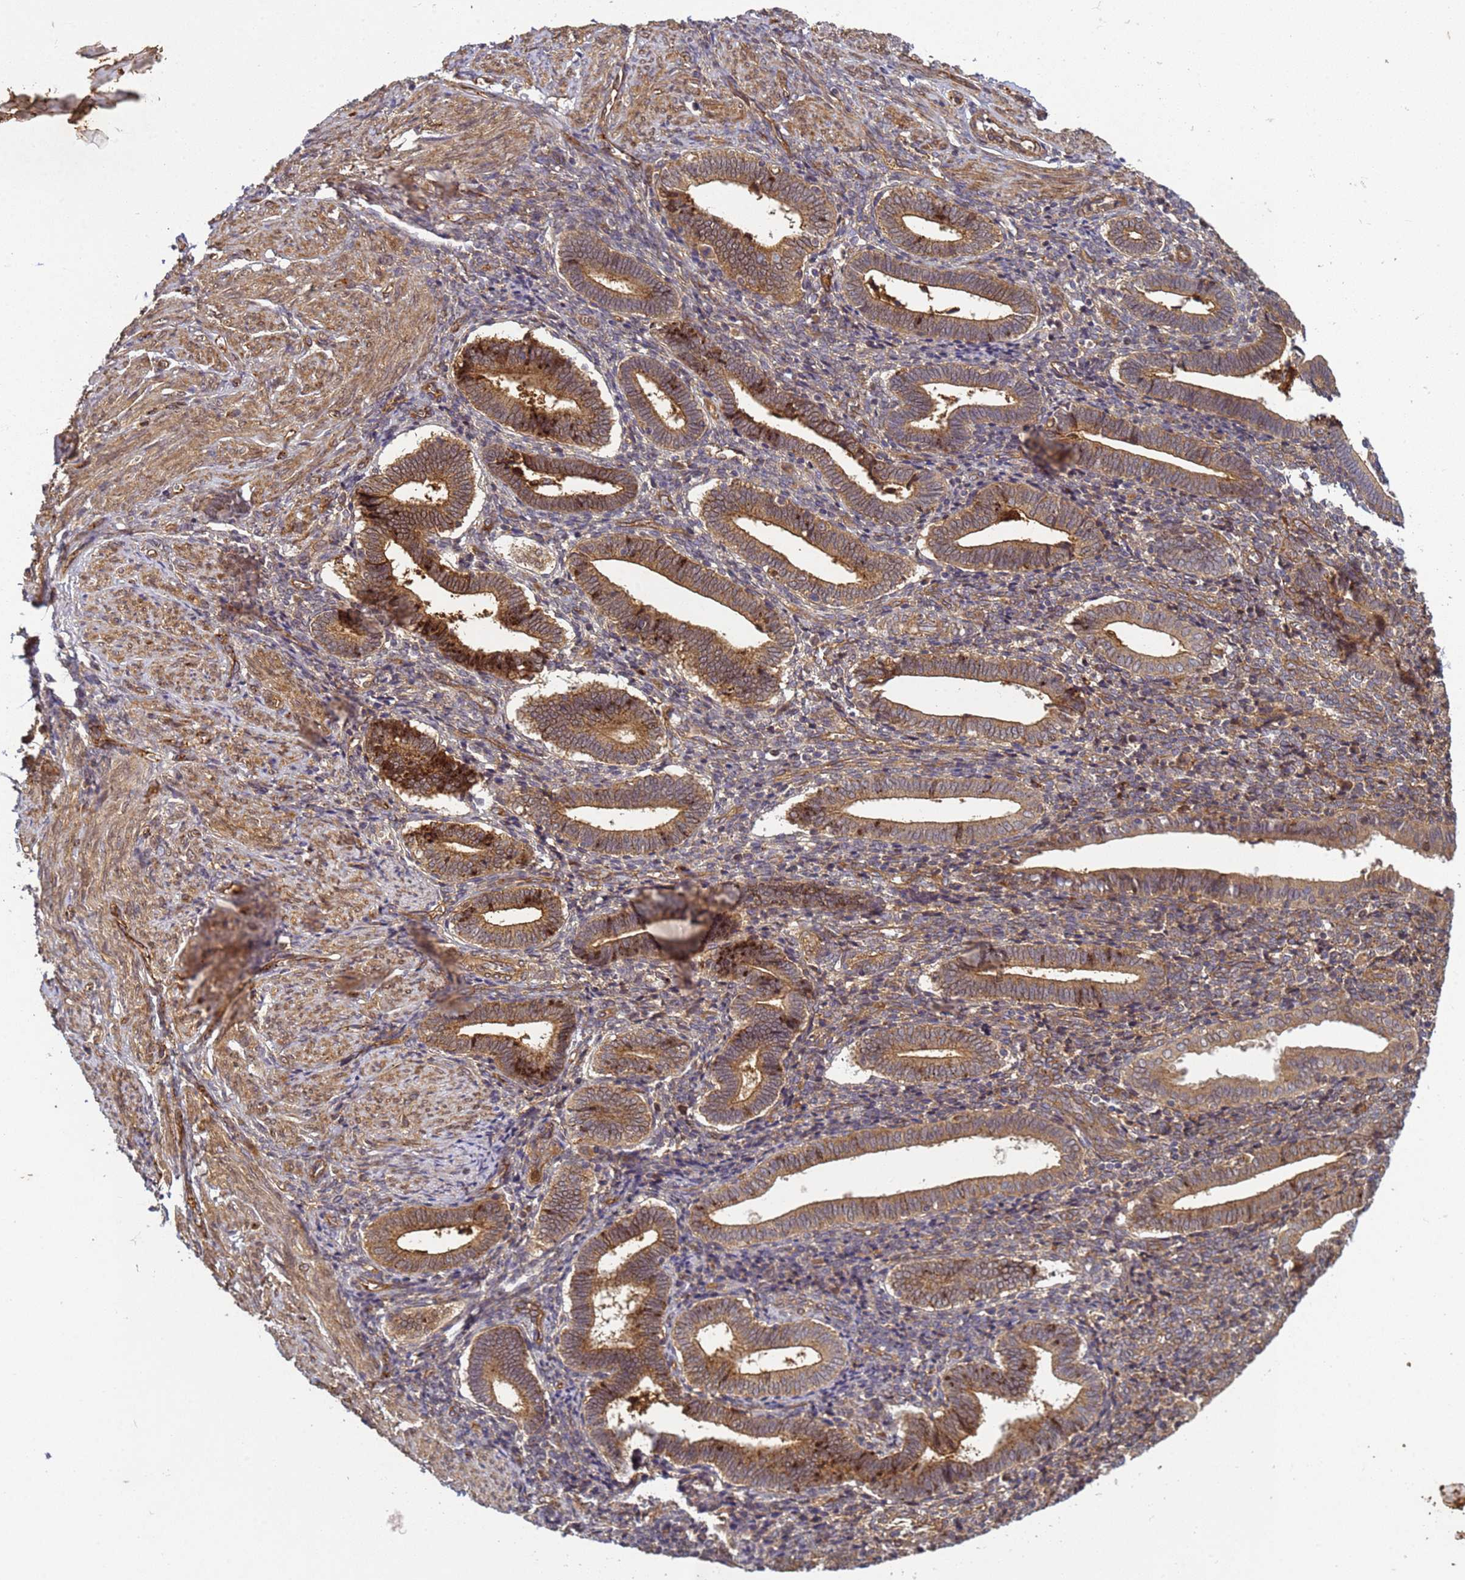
{"staining": {"intensity": "moderate", "quantity": ">75%", "location": "cytoplasmic/membranous"}, "tissue": "endometrium", "cell_type": "Cells in endometrial stroma", "image_type": "normal", "snomed": [{"axis": "morphology", "description": "Normal tissue, NOS"}, {"axis": "topography", "description": "Other"}, {"axis": "topography", "description": "Endometrium"}], "caption": "Cells in endometrial stroma demonstrate medium levels of moderate cytoplasmic/membranous expression in about >75% of cells in benign endometrium.", "gene": "C8orf34", "patient": {"sex": "female", "age": 44}}